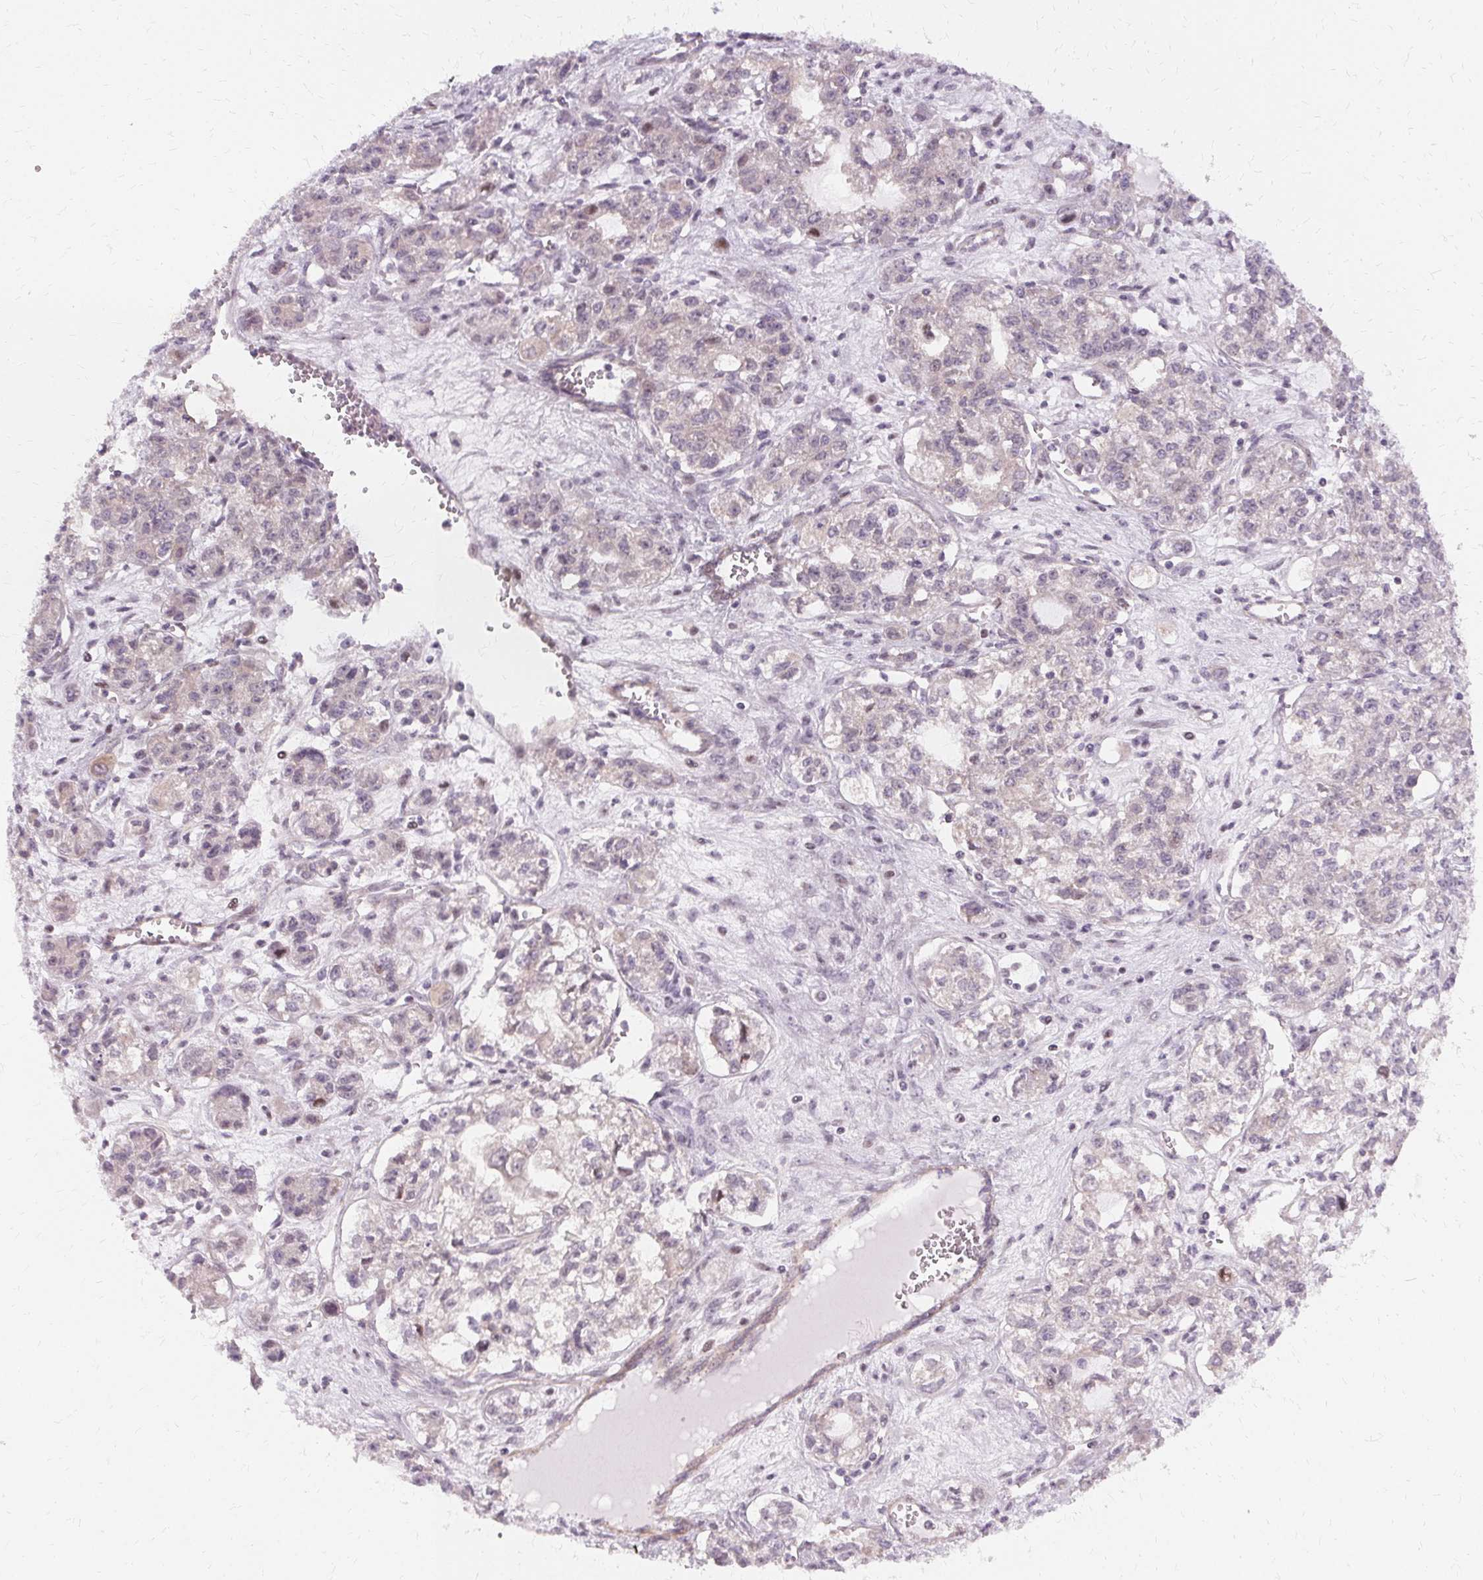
{"staining": {"intensity": "negative", "quantity": "none", "location": "none"}, "tissue": "ovarian cancer", "cell_type": "Tumor cells", "image_type": "cancer", "snomed": [{"axis": "morphology", "description": "Carcinoma, endometroid"}, {"axis": "topography", "description": "Ovary"}], "caption": "This is an IHC histopathology image of ovarian cancer. There is no positivity in tumor cells.", "gene": "USP8", "patient": {"sex": "female", "age": 64}}